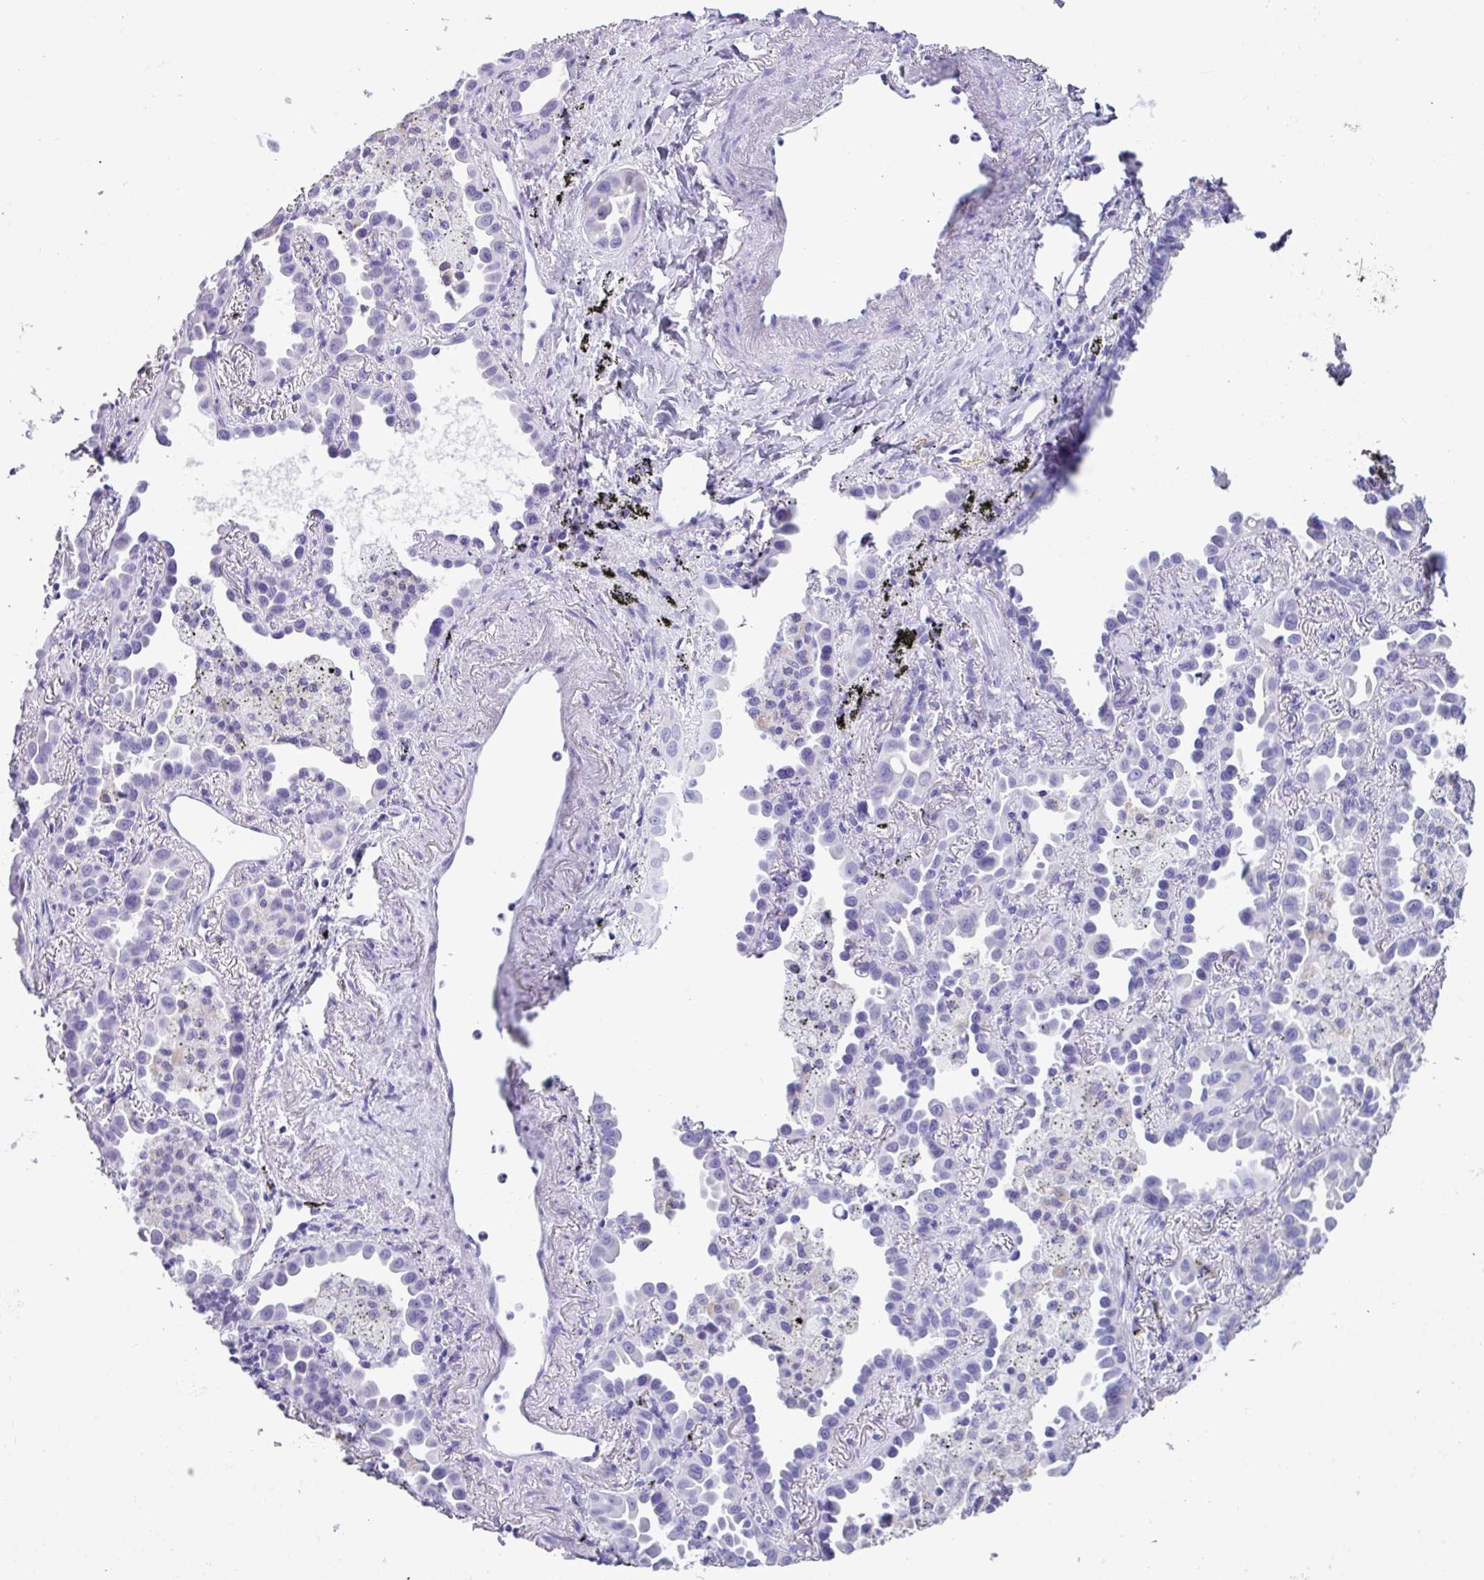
{"staining": {"intensity": "negative", "quantity": "none", "location": "none"}, "tissue": "lung cancer", "cell_type": "Tumor cells", "image_type": "cancer", "snomed": [{"axis": "morphology", "description": "Adenocarcinoma, NOS"}, {"axis": "topography", "description": "Lung"}], "caption": "Immunohistochemical staining of human lung cancer exhibits no significant expression in tumor cells. (DAB immunohistochemistry (IHC) with hematoxylin counter stain).", "gene": "NCCRP1", "patient": {"sex": "male", "age": 68}}